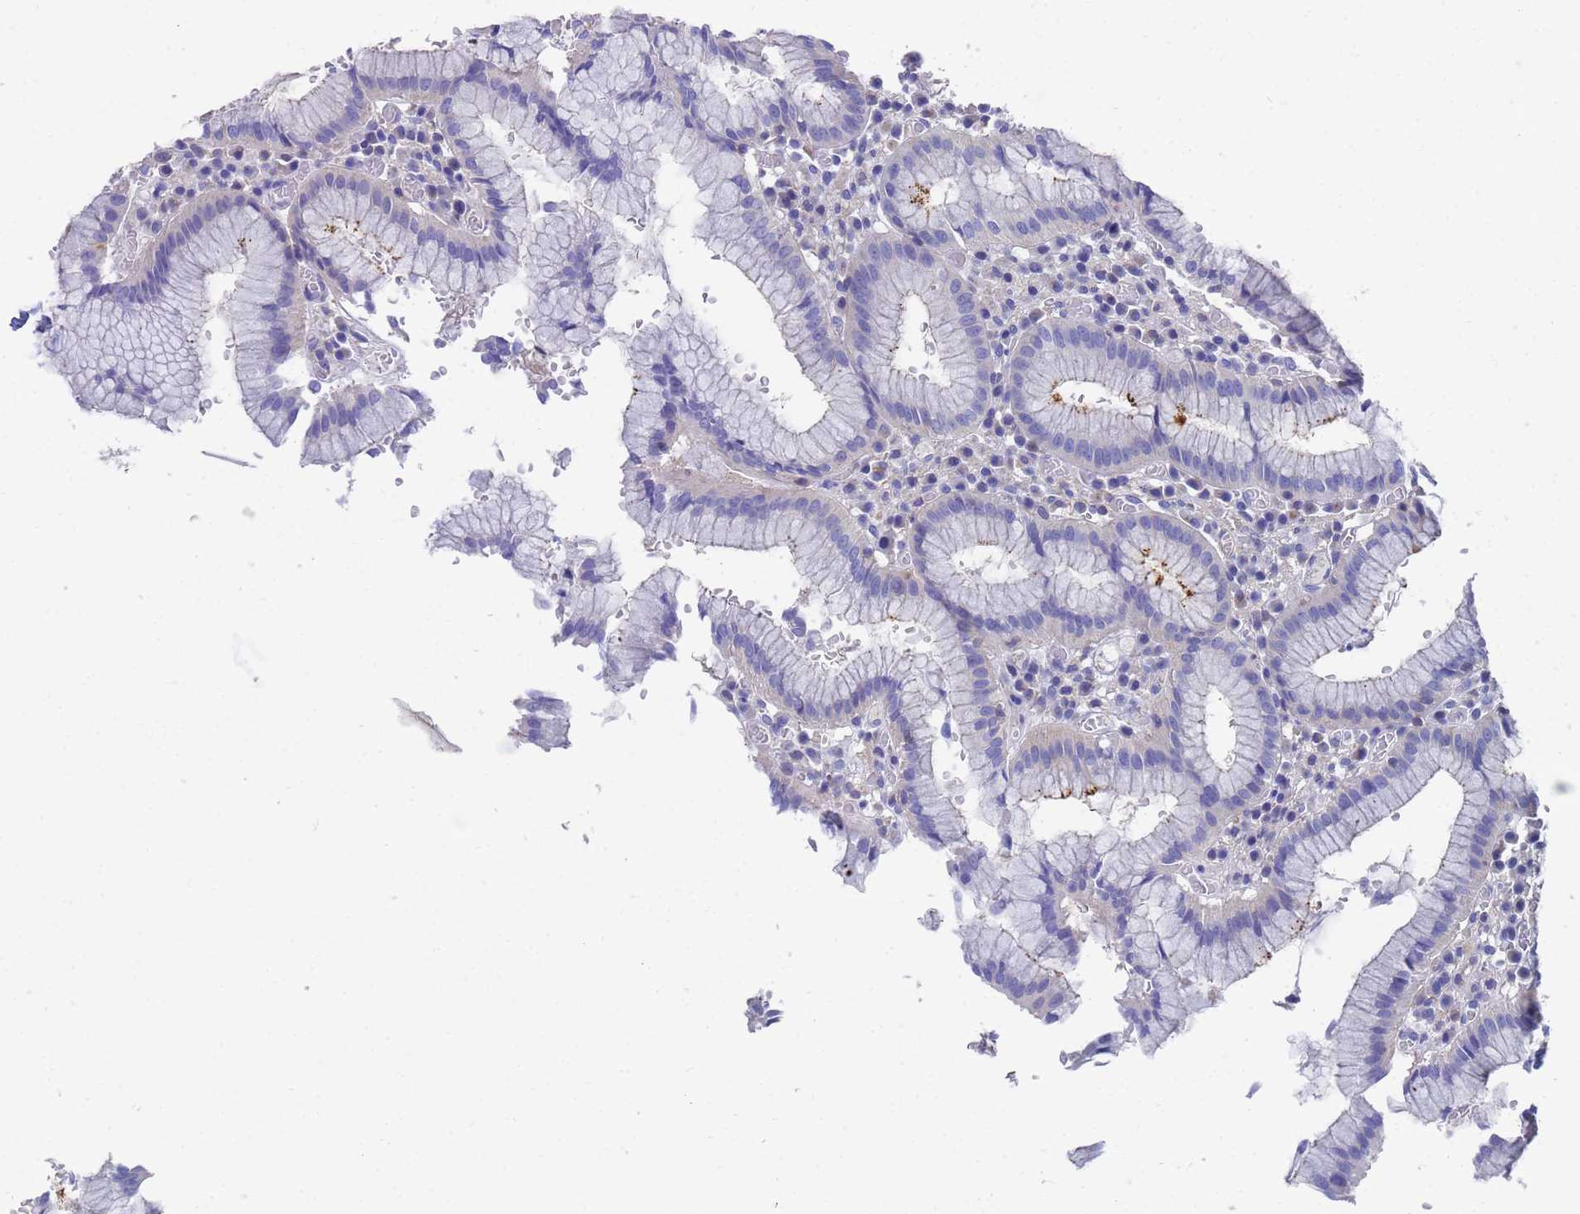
{"staining": {"intensity": "strong", "quantity": "<25%", "location": "cytoplasmic/membranous"}, "tissue": "stomach", "cell_type": "Glandular cells", "image_type": "normal", "snomed": [{"axis": "morphology", "description": "Normal tissue, NOS"}, {"axis": "topography", "description": "Stomach"}], "caption": "Immunohistochemical staining of unremarkable stomach shows medium levels of strong cytoplasmic/membranous staining in approximately <25% of glandular cells.", "gene": "GCHFR", "patient": {"sex": "male", "age": 55}}